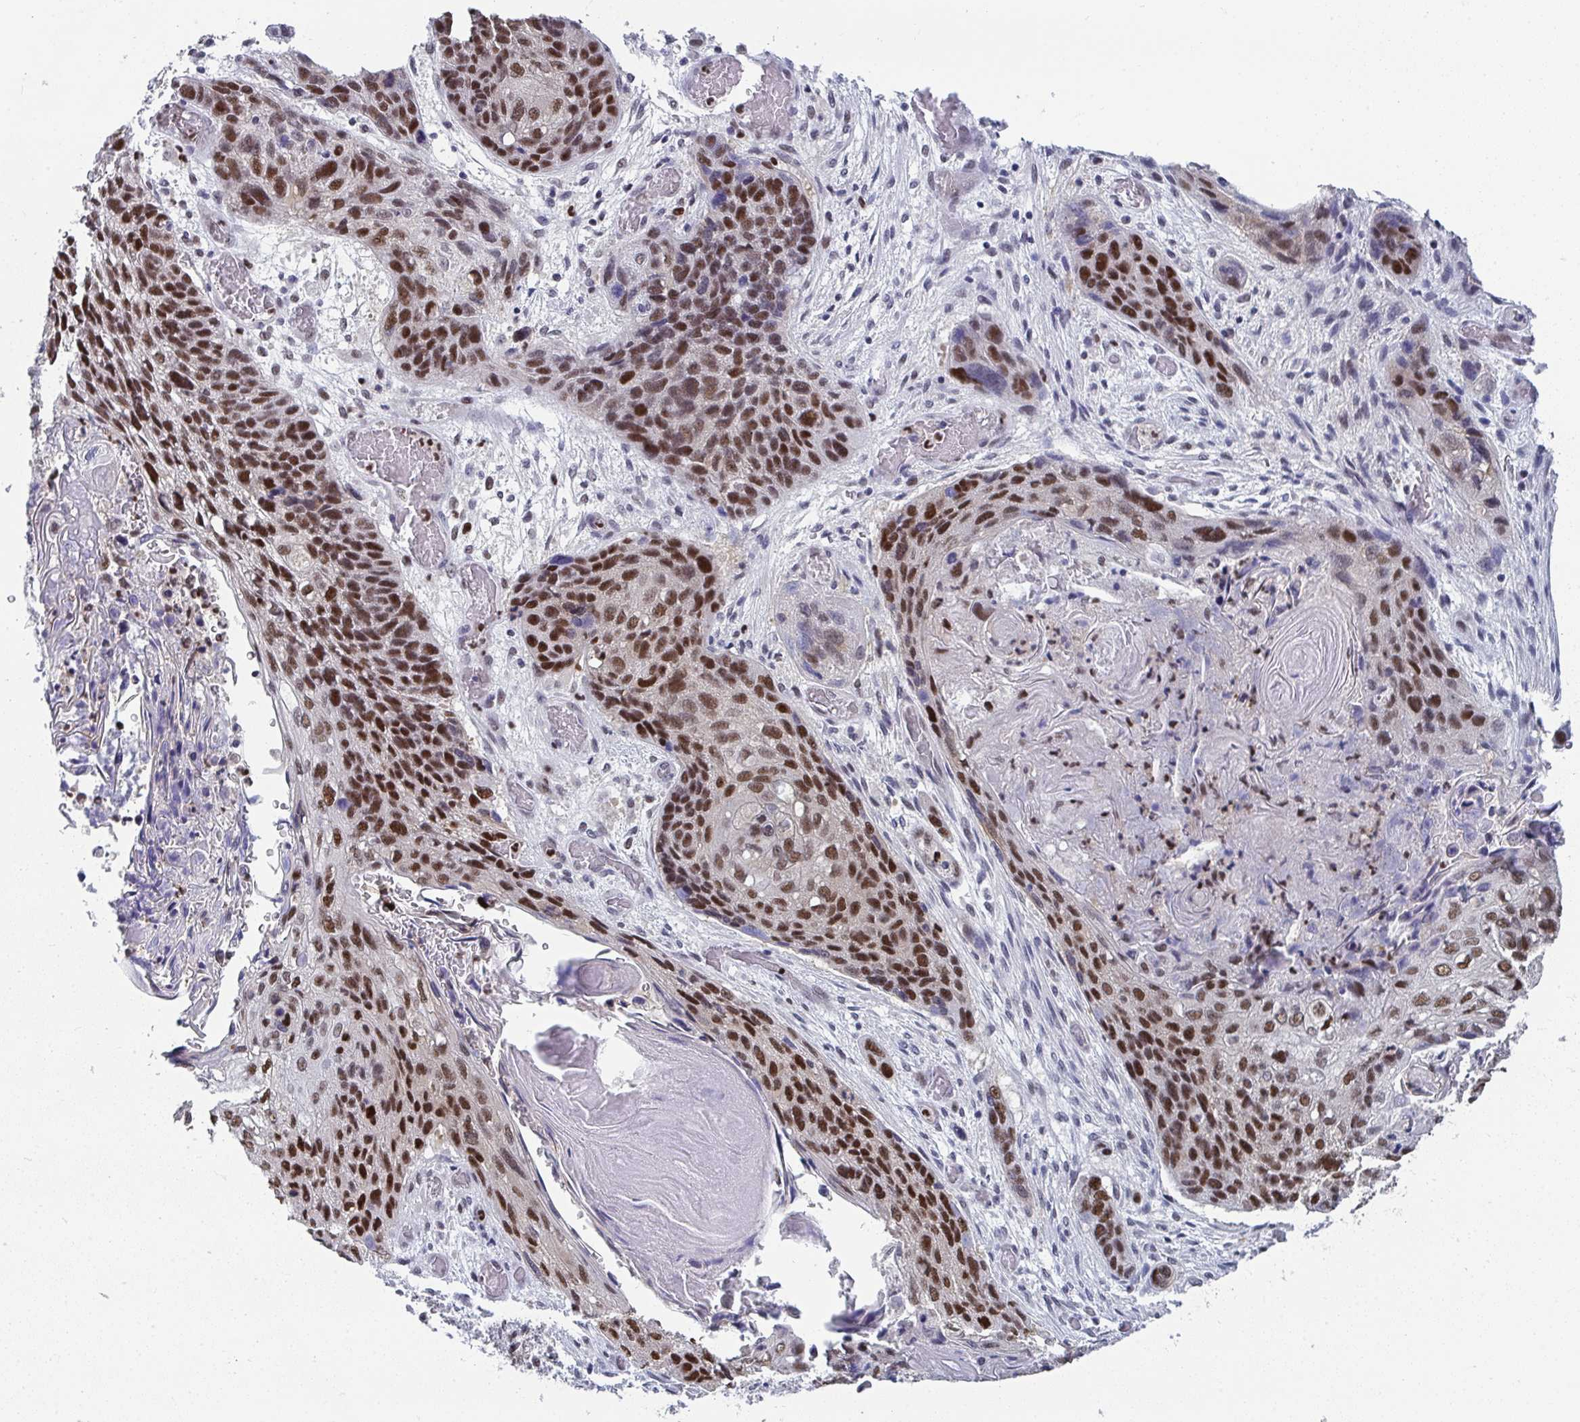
{"staining": {"intensity": "strong", "quantity": ">75%", "location": "nuclear"}, "tissue": "lung cancer", "cell_type": "Tumor cells", "image_type": "cancer", "snomed": [{"axis": "morphology", "description": "Squamous cell carcinoma, NOS"}, {"axis": "morphology", "description": "Squamous cell carcinoma, metastatic, NOS"}, {"axis": "topography", "description": "Lymph node"}, {"axis": "topography", "description": "Lung"}], "caption": "Squamous cell carcinoma (lung) stained for a protein (brown) reveals strong nuclear positive positivity in about >75% of tumor cells.", "gene": "JDP2", "patient": {"sex": "male", "age": 41}}